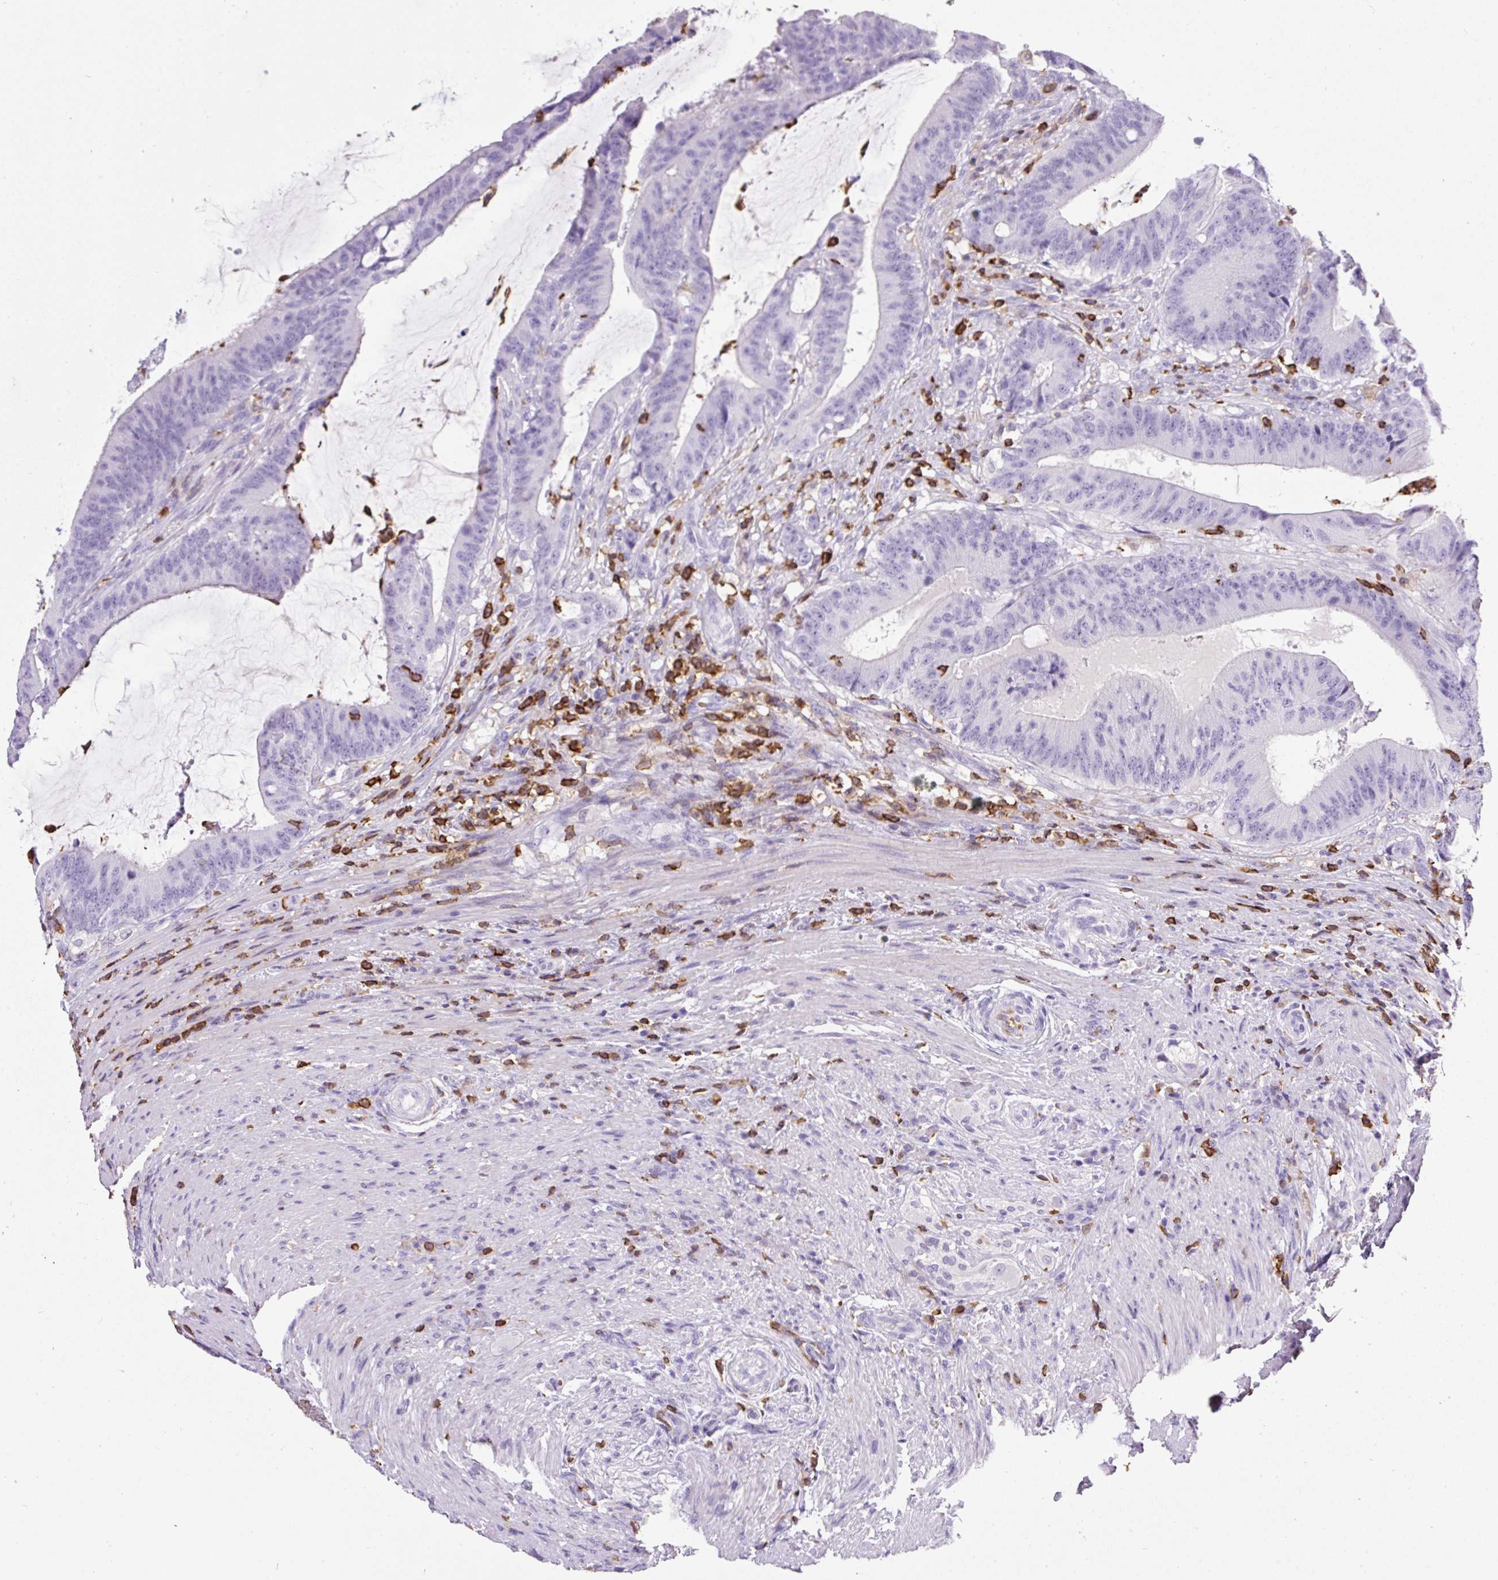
{"staining": {"intensity": "negative", "quantity": "none", "location": "none"}, "tissue": "colorectal cancer", "cell_type": "Tumor cells", "image_type": "cancer", "snomed": [{"axis": "morphology", "description": "Adenocarcinoma, NOS"}, {"axis": "topography", "description": "Colon"}], "caption": "Histopathology image shows no significant protein expression in tumor cells of adenocarcinoma (colorectal).", "gene": "FAM228B", "patient": {"sex": "female", "age": 43}}